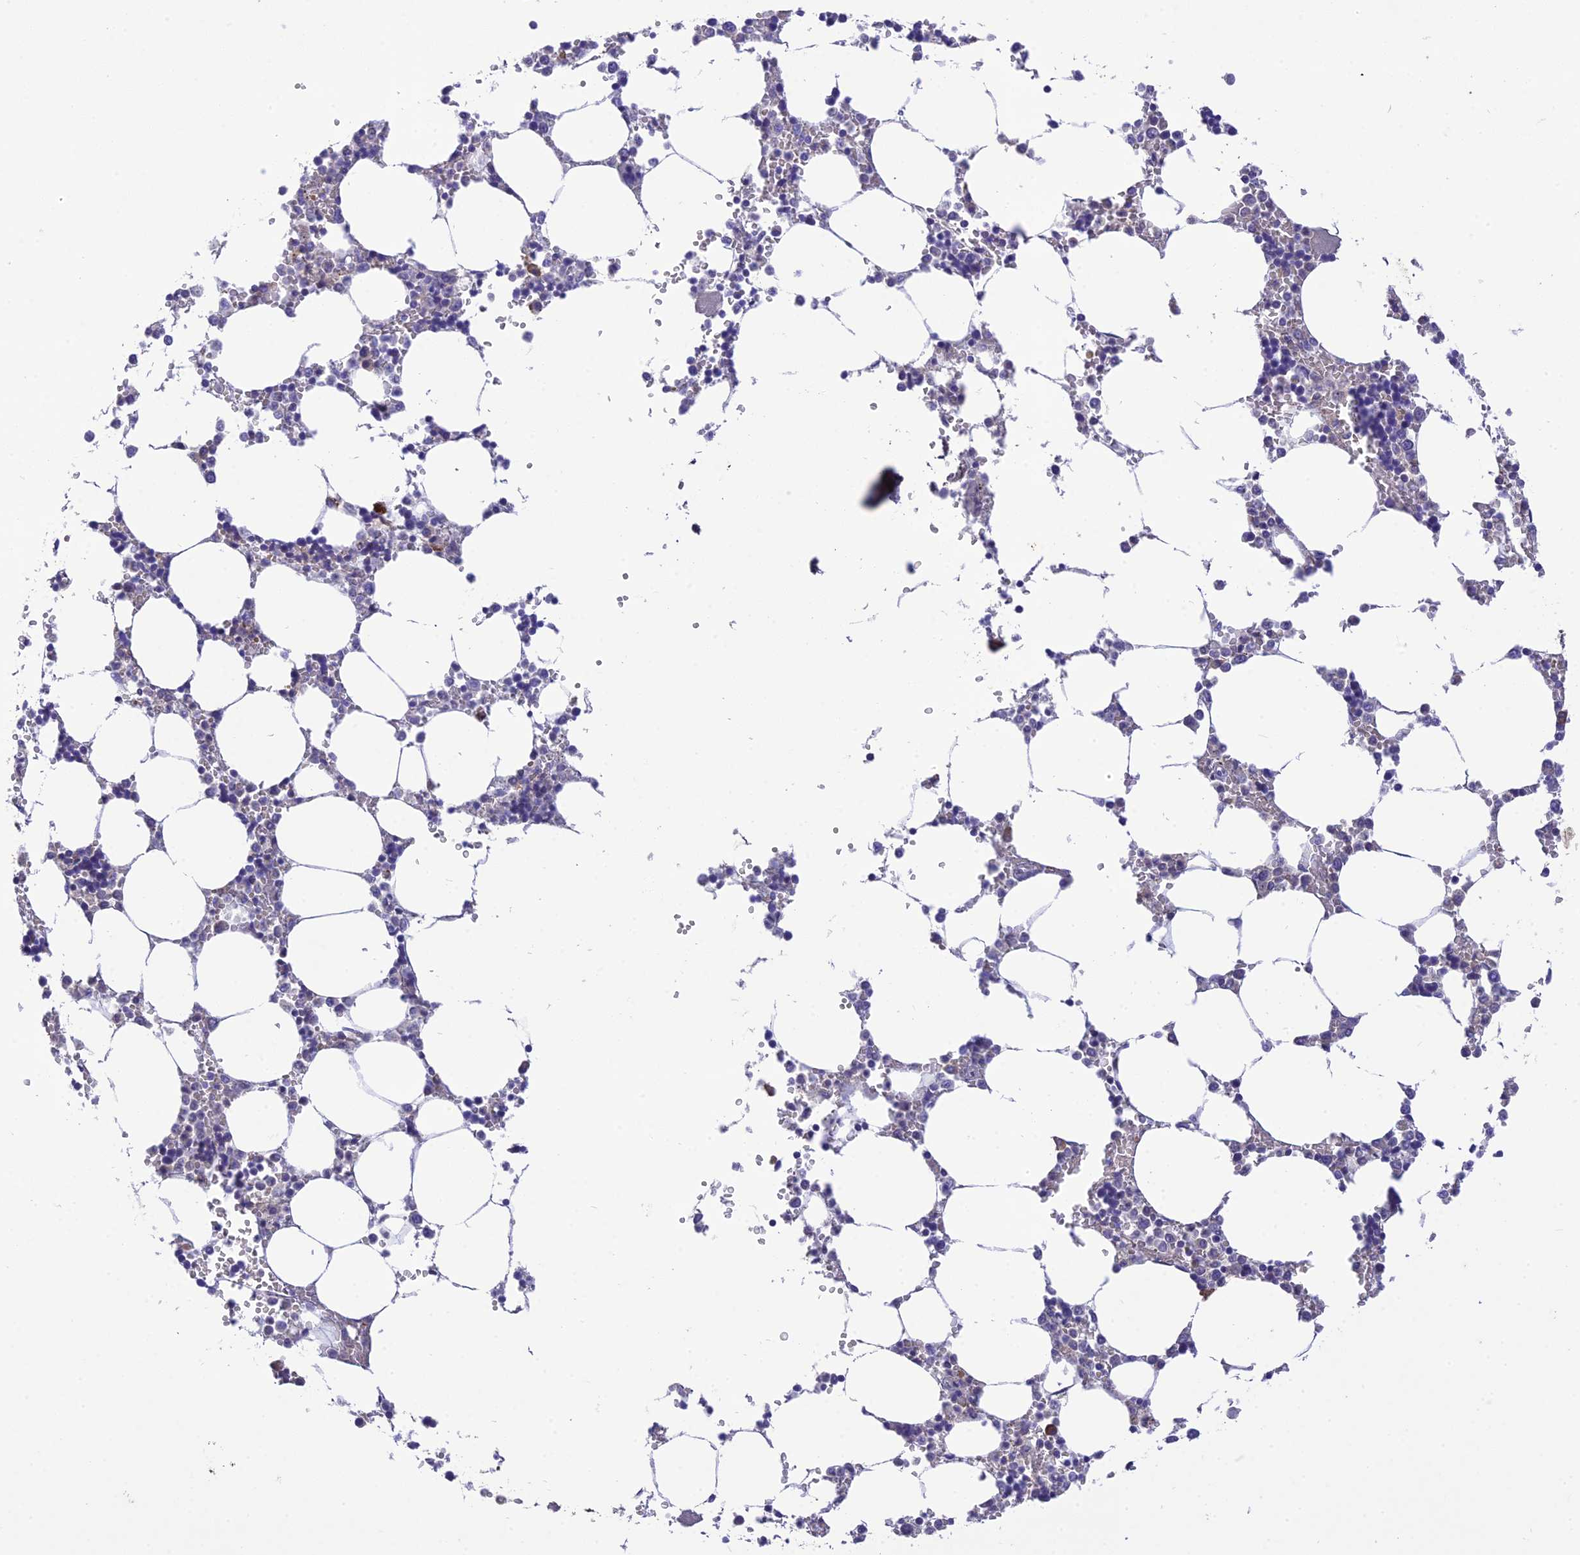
{"staining": {"intensity": "moderate", "quantity": "<25%", "location": "cytoplasmic/membranous"}, "tissue": "bone marrow", "cell_type": "Hematopoietic cells", "image_type": "normal", "snomed": [{"axis": "morphology", "description": "Normal tissue, NOS"}, {"axis": "topography", "description": "Bone marrow"}], "caption": "Immunohistochemistry (IHC) of normal bone marrow exhibits low levels of moderate cytoplasmic/membranous positivity in about <25% of hematopoietic cells.", "gene": "XPO7", "patient": {"sex": "male", "age": 64}}